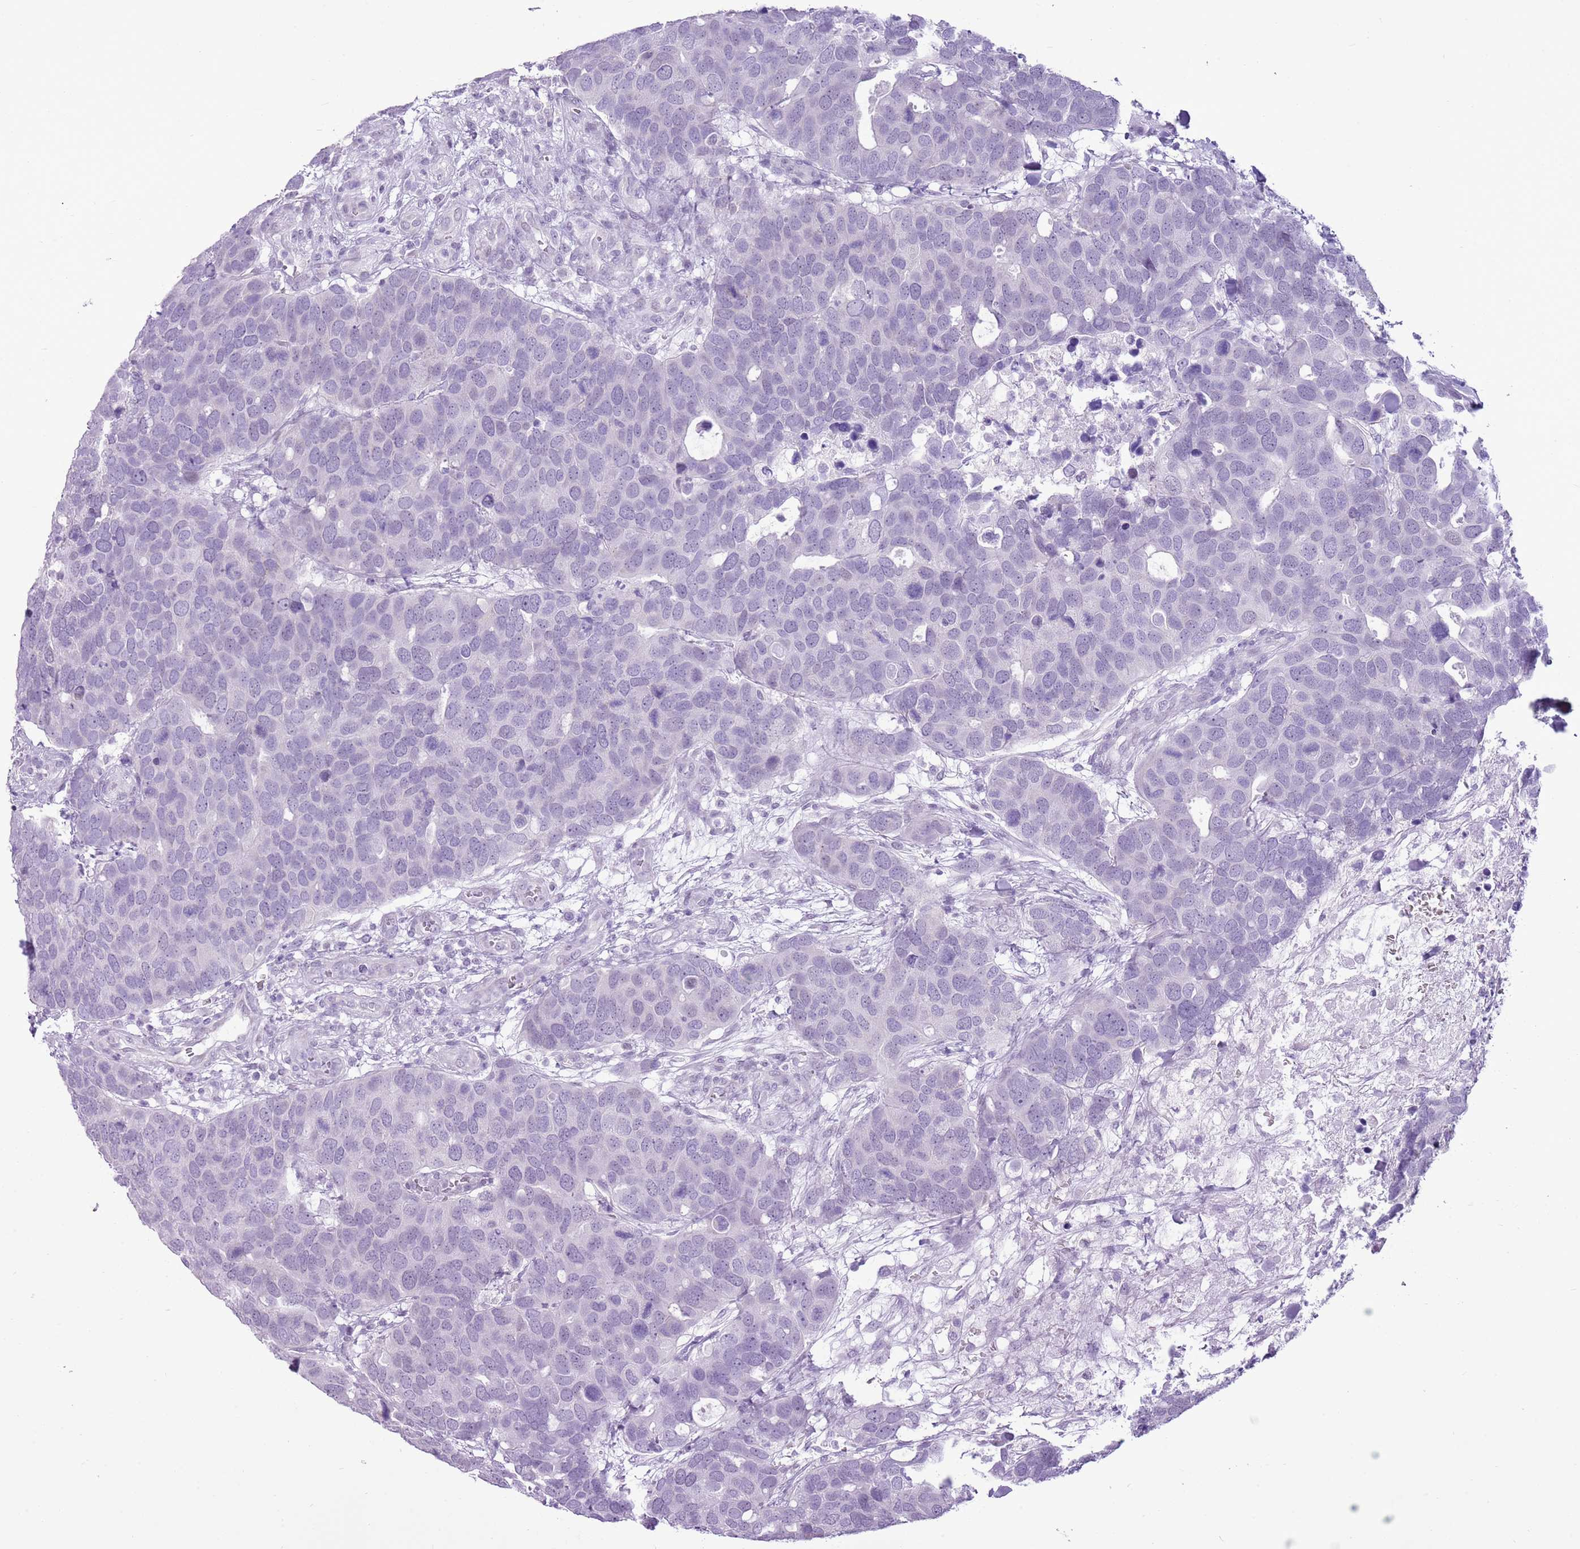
{"staining": {"intensity": "negative", "quantity": "none", "location": "none"}, "tissue": "breast cancer", "cell_type": "Tumor cells", "image_type": "cancer", "snomed": [{"axis": "morphology", "description": "Duct carcinoma"}, {"axis": "topography", "description": "Breast"}], "caption": "There is no significant positivity in tumor cells of breast cancer (invasive ductal carcinoma).", "gene": "RPL3L", "patient": {"sex": "female", "age": 83}}